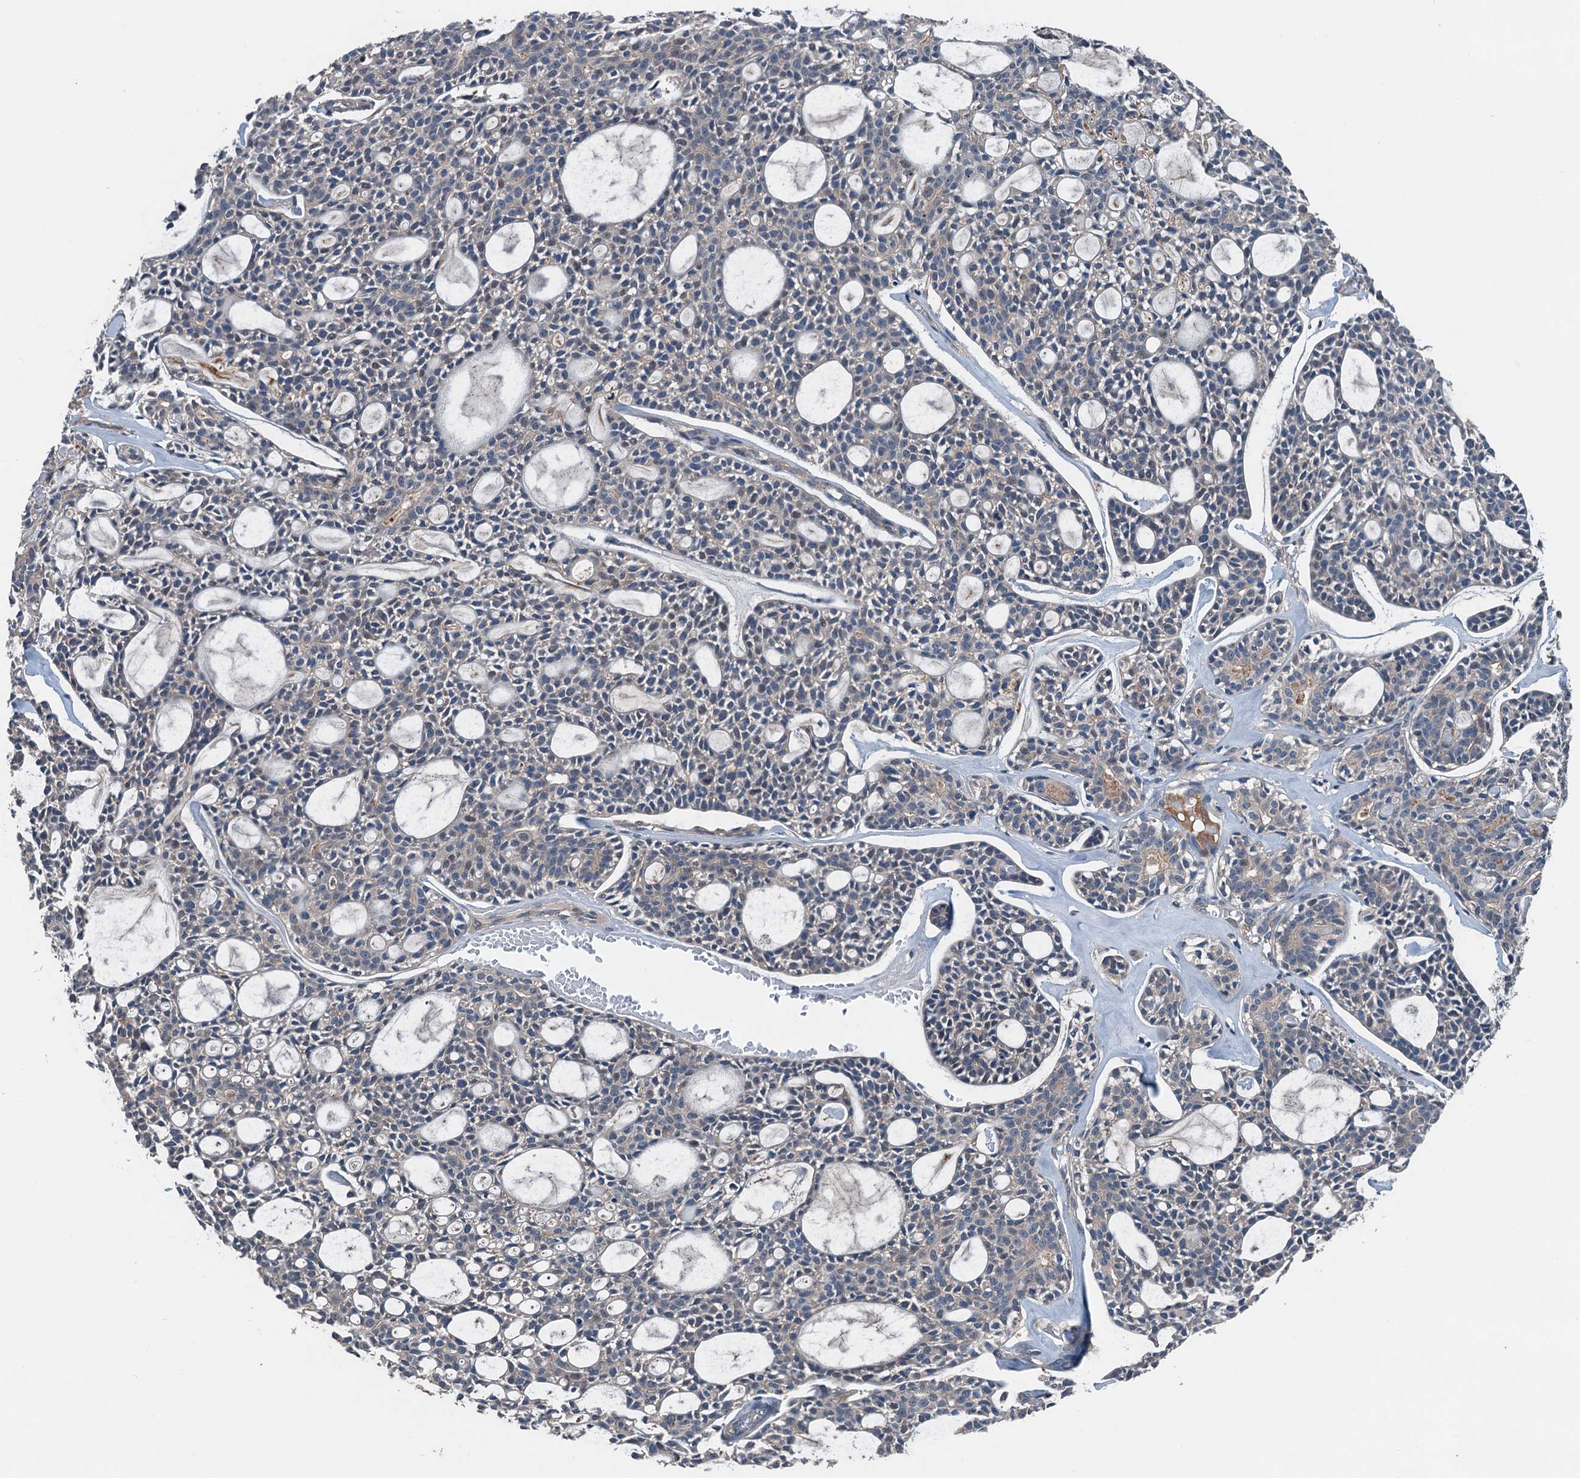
{"staining": {"intensity": "negative", "quantity": "none", "location": "none"}, "tissue": "head and neck cancer", "cell_type": "Tumor cells", "image_type": "cancer", "snomed": [{"axis": "morphology", "description": "Adenocarcinoma, NOS"}, {"axis": "topography", "description": "Salivary gland"}, {"axis": "topography", "description": "Head-Neck"}], "caption": "Photomicrograph shows no significant protein staining in tumor cells of adenocarcinoma (head and neck). The staining is performed using DAB brown chromogen with nuclei counter-stained in using hematoxylin.", "gene": "SLC2A10", "patient": {"sex": "male", "age": 55}}